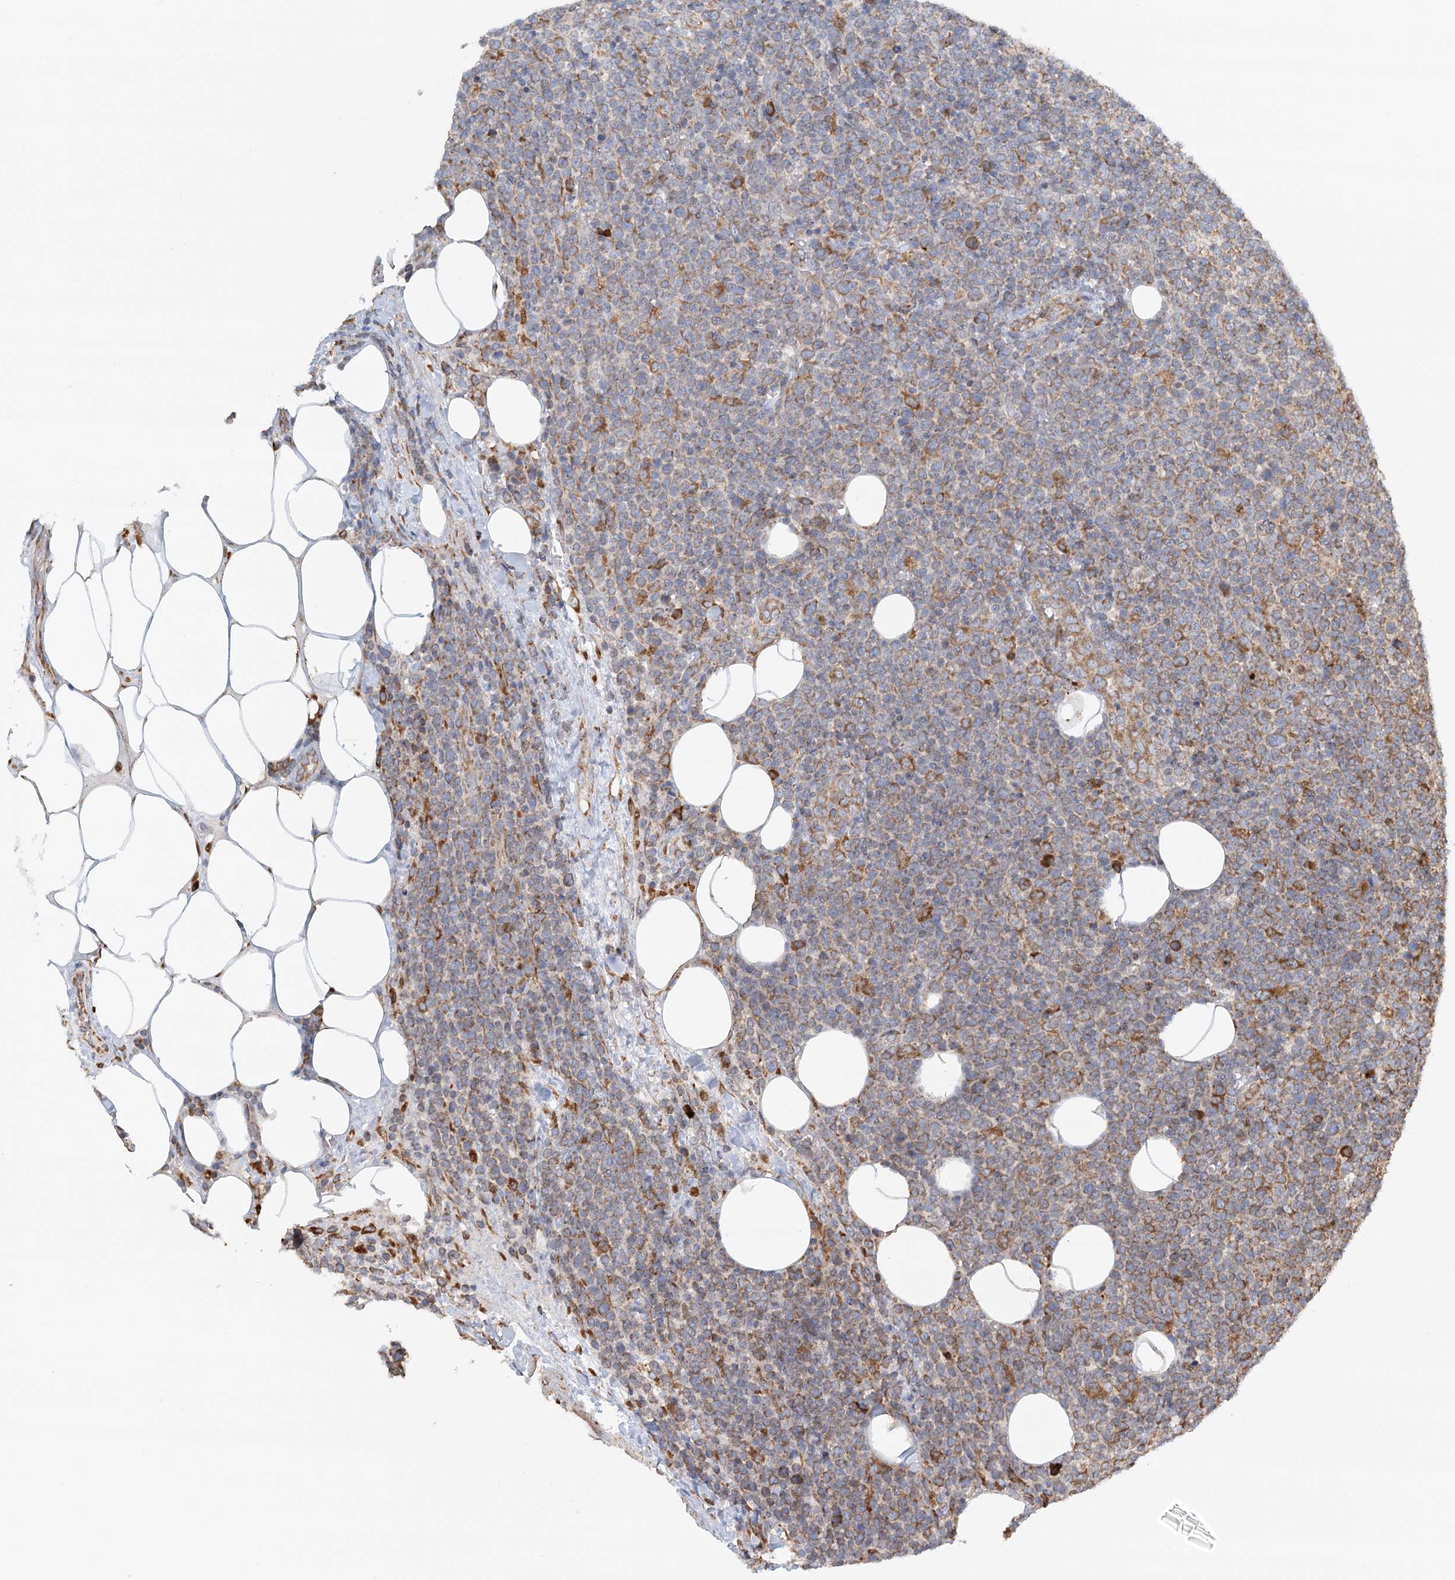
{"staining": {"intensity": "moderate", "quantity": "25%-75%", "location": "cytoplasmic/membranous"}, "tissue": "lymphoma", "cell_type": "Tumor cells", "image_type": "cancer", "snomed": [{"axis": "morphology", "description": "Malignant lymphoma, non-Hodgkin's type, High grade"}, {"axis": "topography", "description": "Lymph node"}], "caption": "High-grade malignant lymphoma, non-Hodgkin's type tissue demonstrates moderate cytoplasmic/membranous positivity in about 25%-75% of tumor cells", "gene": "TAS1R1", "patient": {"sex": "male", "age": 61}}